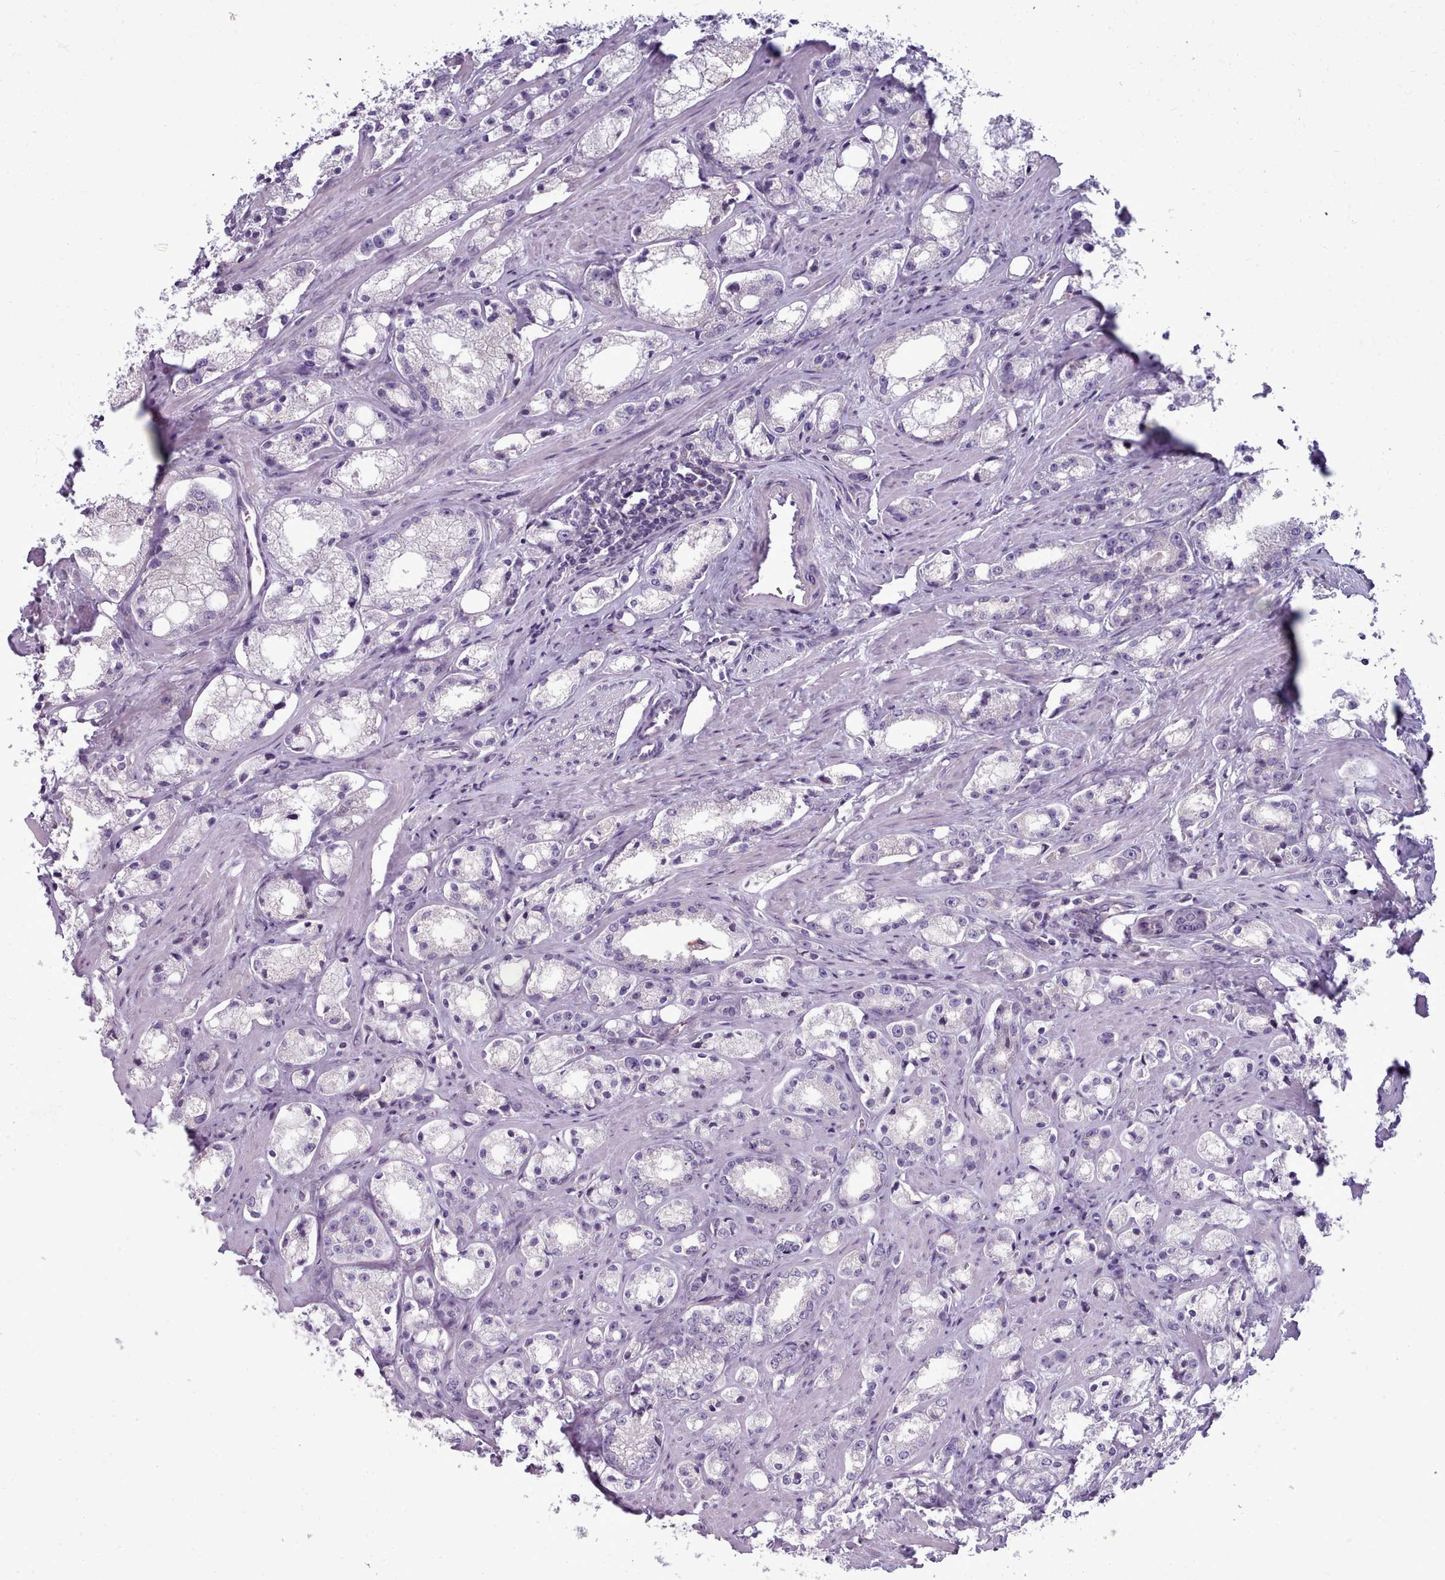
{"staining": {"intensity": "negative", "quantity": "none", "location": "none"}, "tissue": "prostate cancer", "cell_type": "Tumor cells", "image_type": "cancer", "snomed": [{"axis": "morphology", "description": "Adenocarcinoma, High grade"}, {"axis": "topography", "description": "Prostate"}], "caption": "Prostate adenocarcinoma (high-grade) stained for a protein using IHC demonstrates no expression tumor cells.", "gene": "MYRFL", "patient": {"sex": "male", "age": 66}}